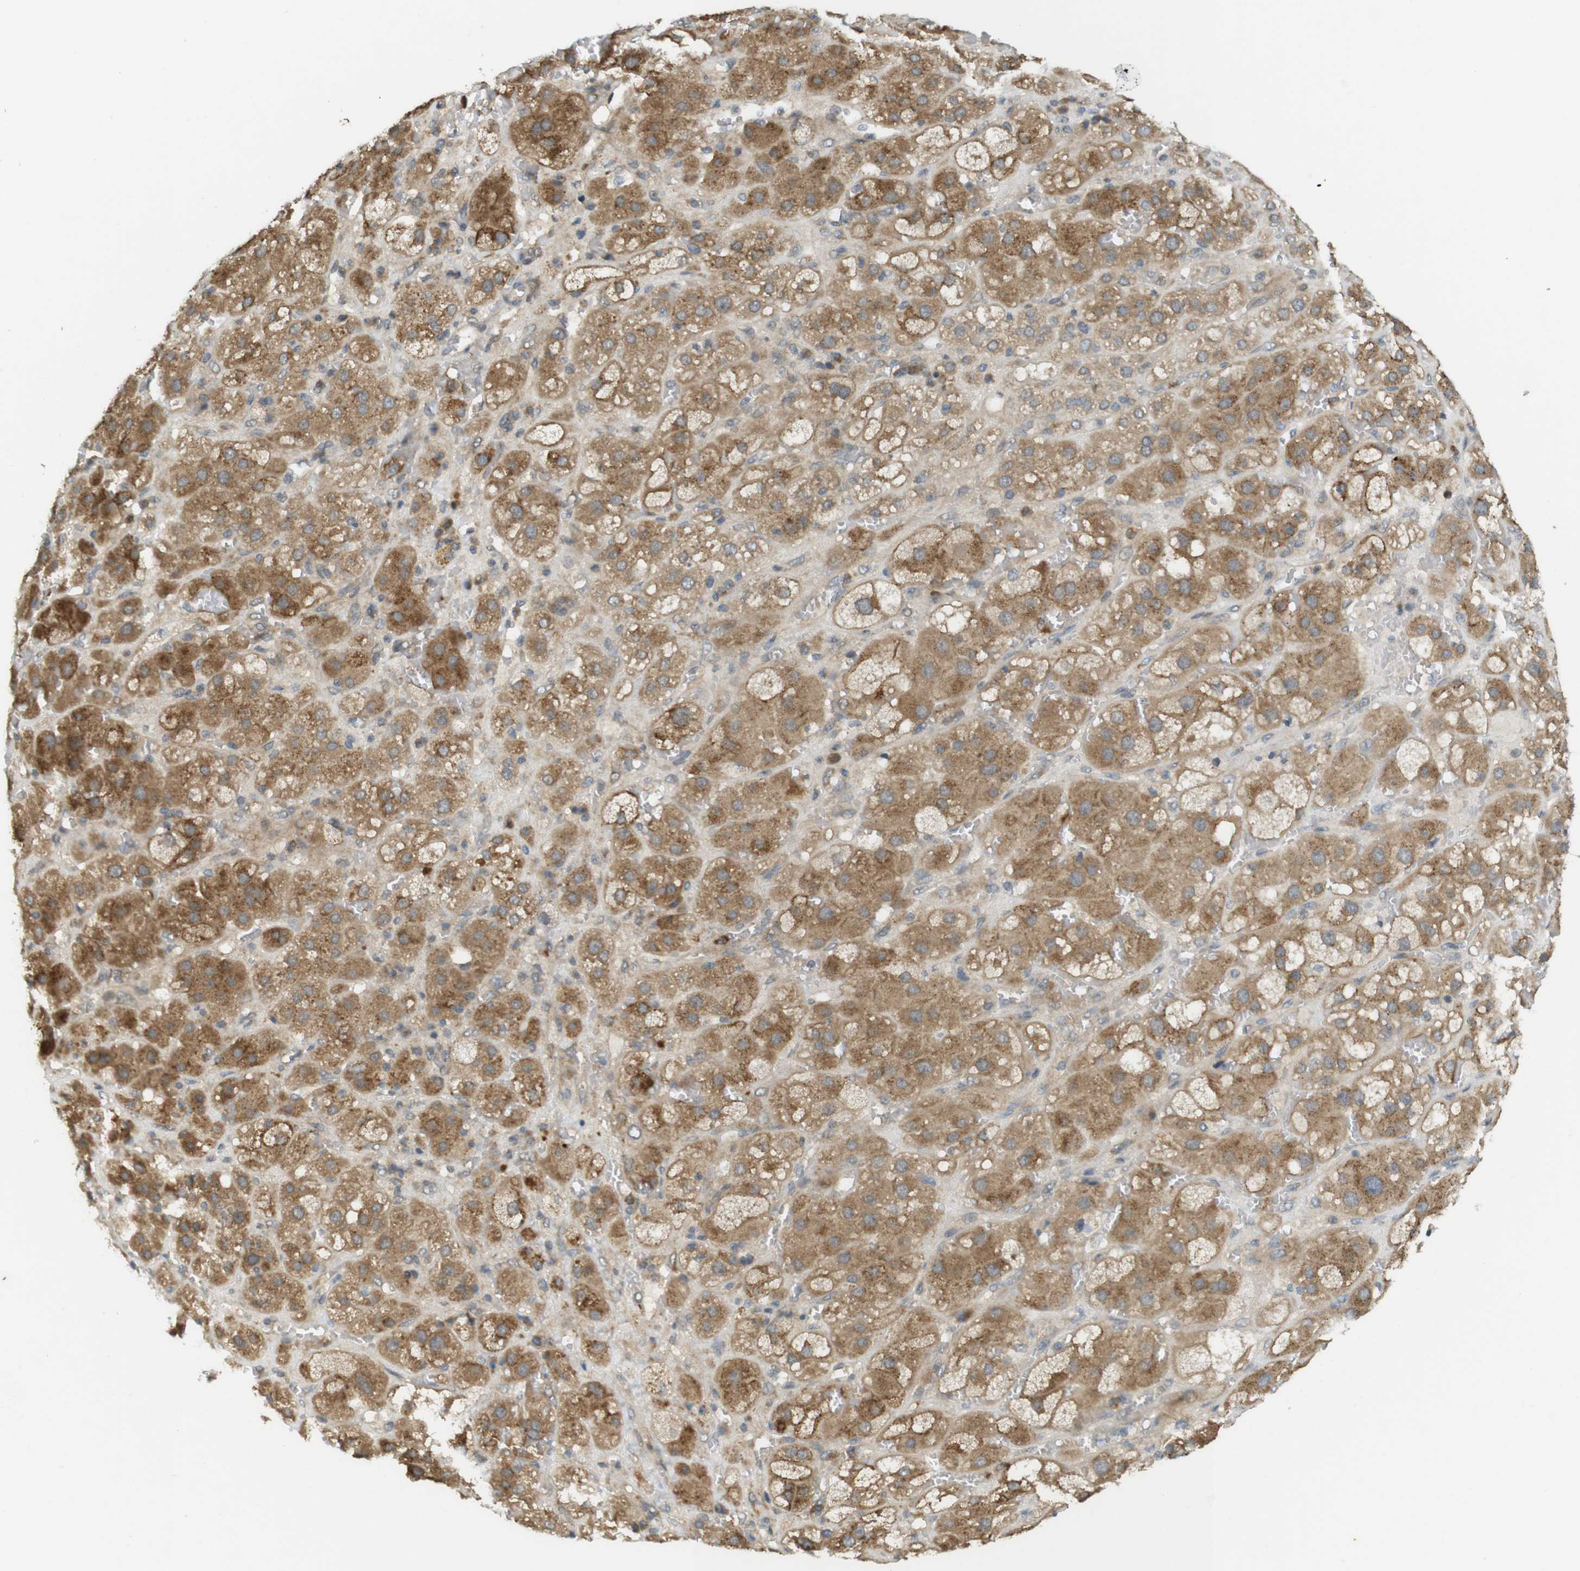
{"staining": {"intensity": "moderate", "quantity": ">75%", "location": "cytoplasmic/membranous"}, "tissue": "adrenal gland", "cell_type": "Glandular cells", "image_type": "normal", "snomed": [{"axis": "morphology", "description": "Normal tissue, NOS"}, {"axis": "topography", "description": "Adrenal gland"}], "caption": "Immunohistochemical staining of benign adrenal gland shows >75% levels of moderate cytoplasmic/membranous protein positivity in about >75% of glandular cells.", "gene": "CLRN3", "patient": {"sex": "female", "age": 47}}